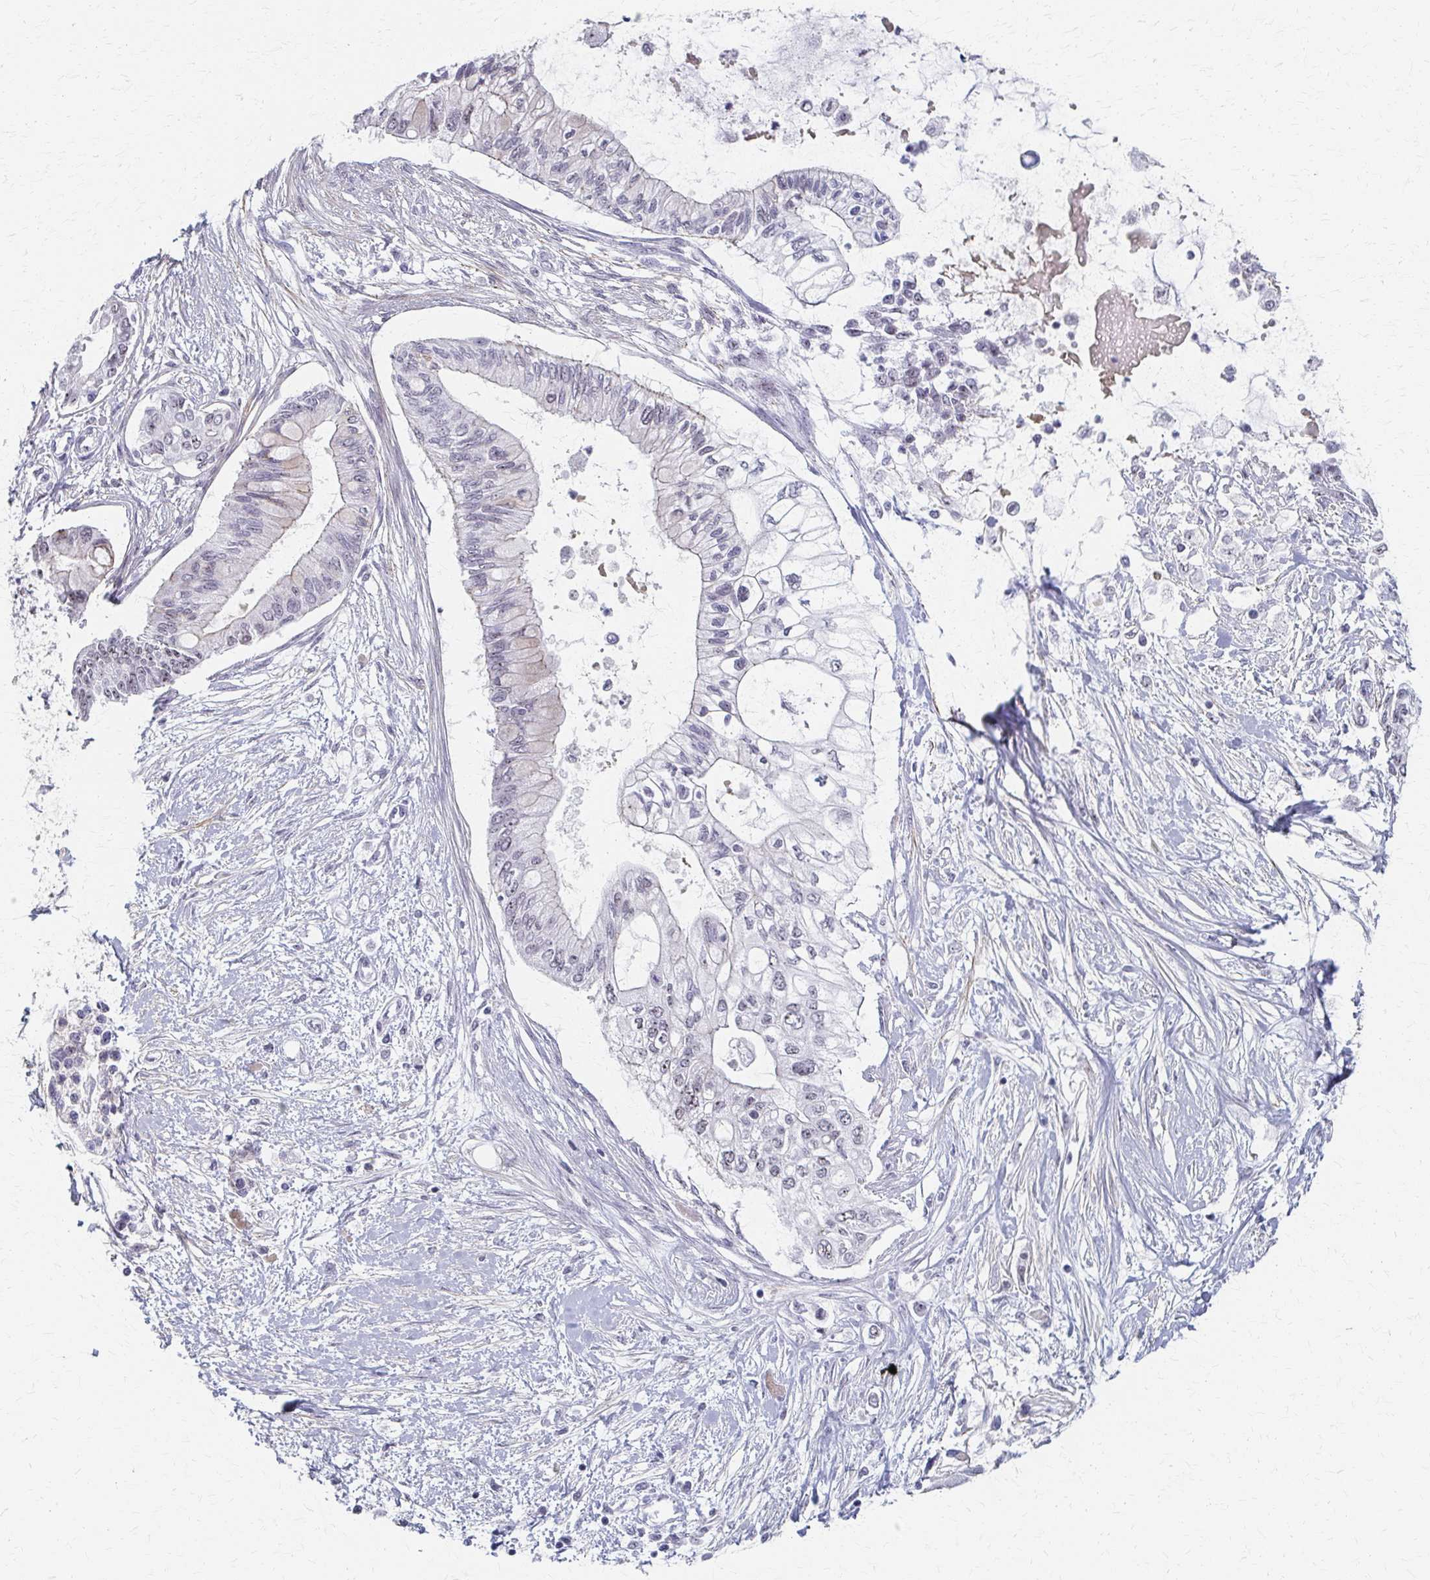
{"staining": {"intensity": "negative", "quantity": "none", "location": "none"}, "tissue": "pancreatic cancer", "cell_type": "Tumor cells", "image_type": "cancer", "snomed": [{"axis": "morphology", "description": "Adenocarcinoma, NOS"}, {"axis": "topography", "description": "Pancreas"}], "caption": "IHC histopathology image of pancreatic cancer (adenocarcinoma) stained for a protein (brown), which shows no expression in tumor cells. Brightfield microscopy of immunohistochemistry (IHC) stained with DAB (3,3'-diaminobenzidine) (brown) and hematoxylin (blue), captured at high magnification.", "gene": "PES1", "patient": {"sex": "female", "age": 77}}